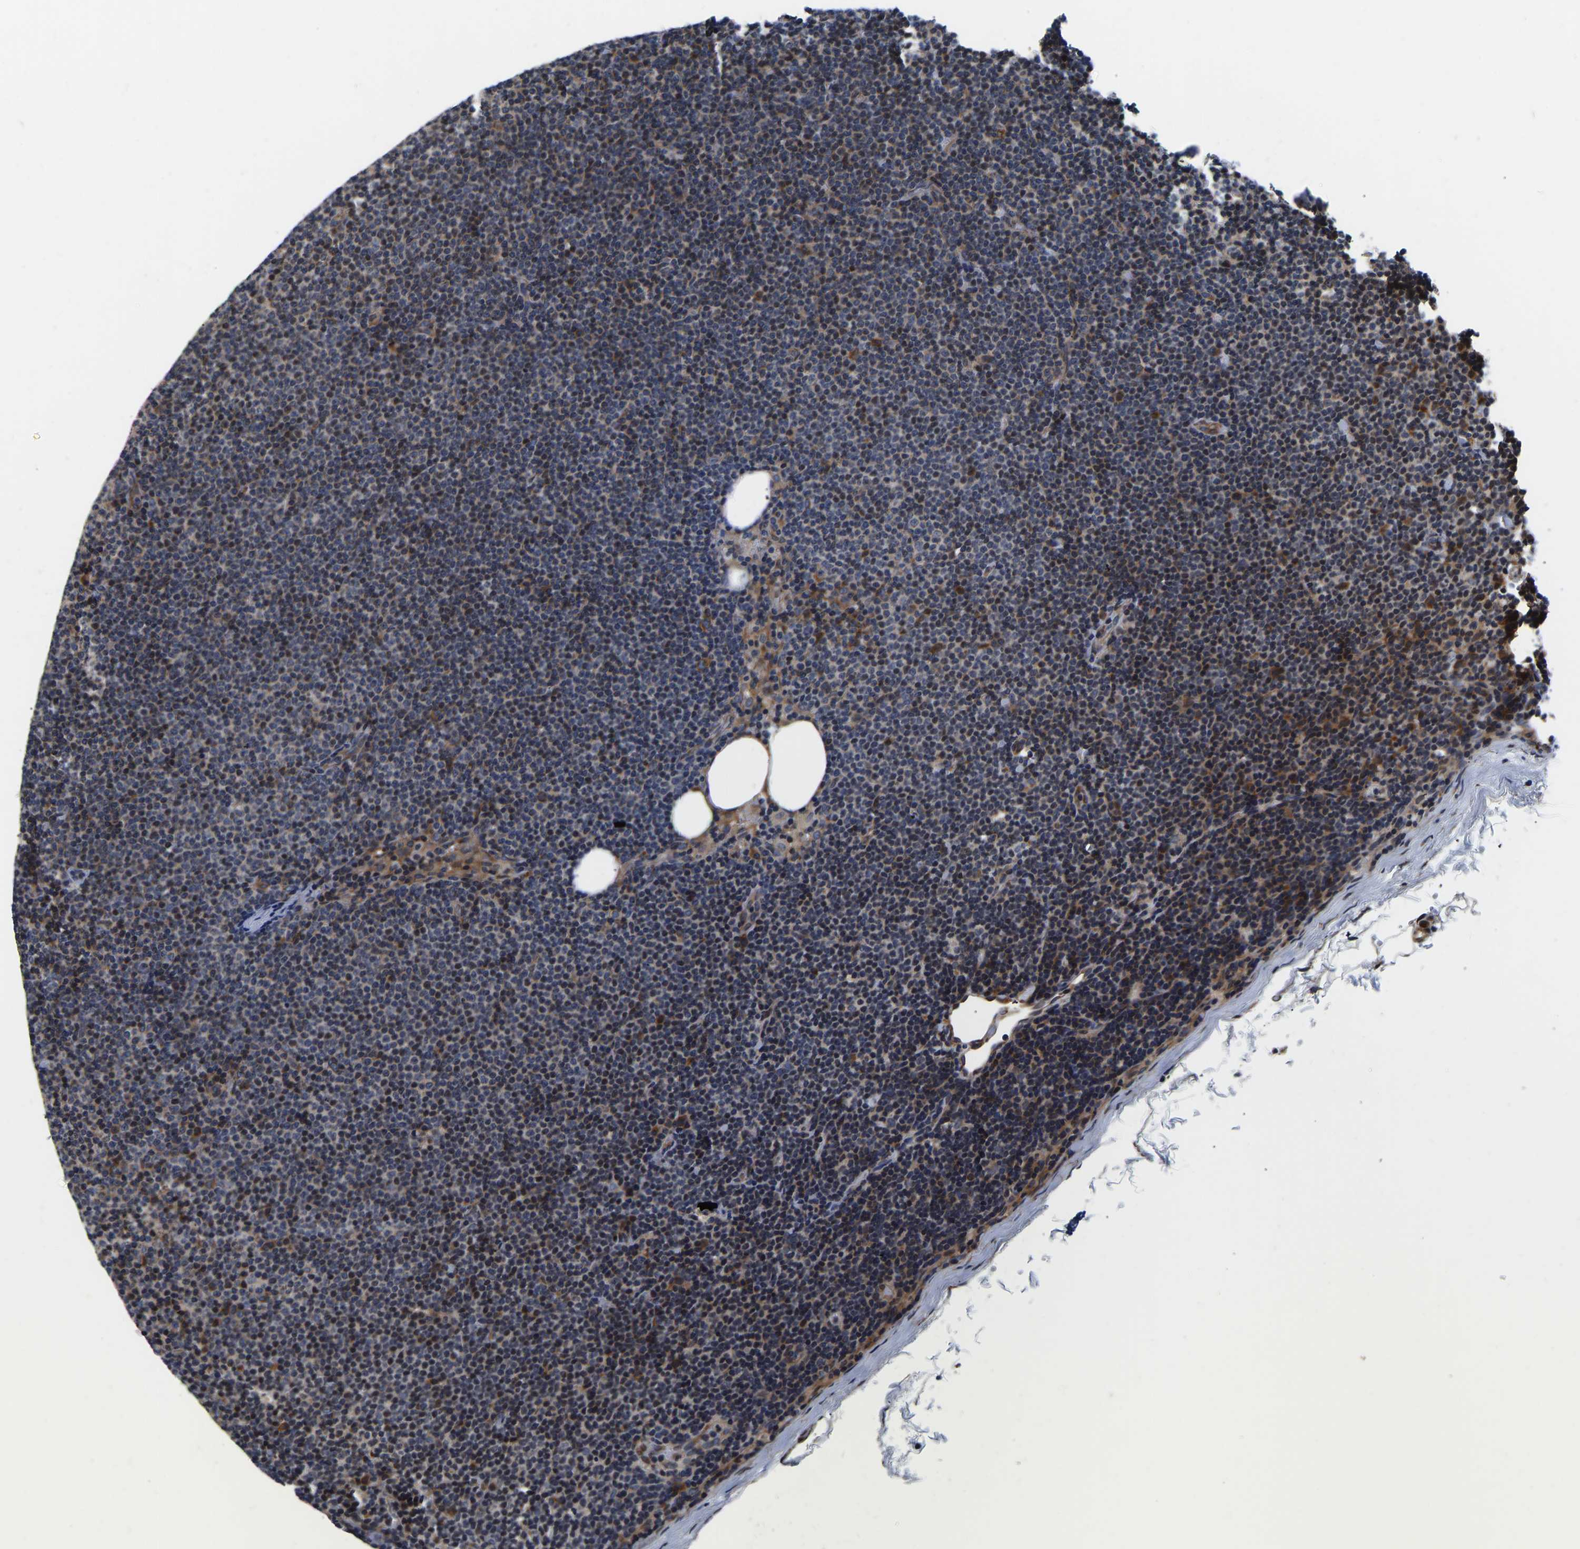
{"staining": {"intensity": "moderate", "quantity": "<25%", "location": "cytoplasmic/membranous"}, "tissue": "lymphoma", "cell_type": "Tumor cells", "image_type": "cancer", "snomed": [{"axis": "morphology", "description": "Malignant lymphoma, non-Hodgkin's type, Low grade"}, {"axis": "topography", "description": "Lymph node"}], "caption": "Moderate cytoplasmic/membranous positivity is appreciated in approximately <25% of tumor cells in lymphoma. (brown staining indicates protein expression, while blue staining denotes nuclei).", "gene": "RABAC1", "patient": {"sex": "female", "age": 53}}